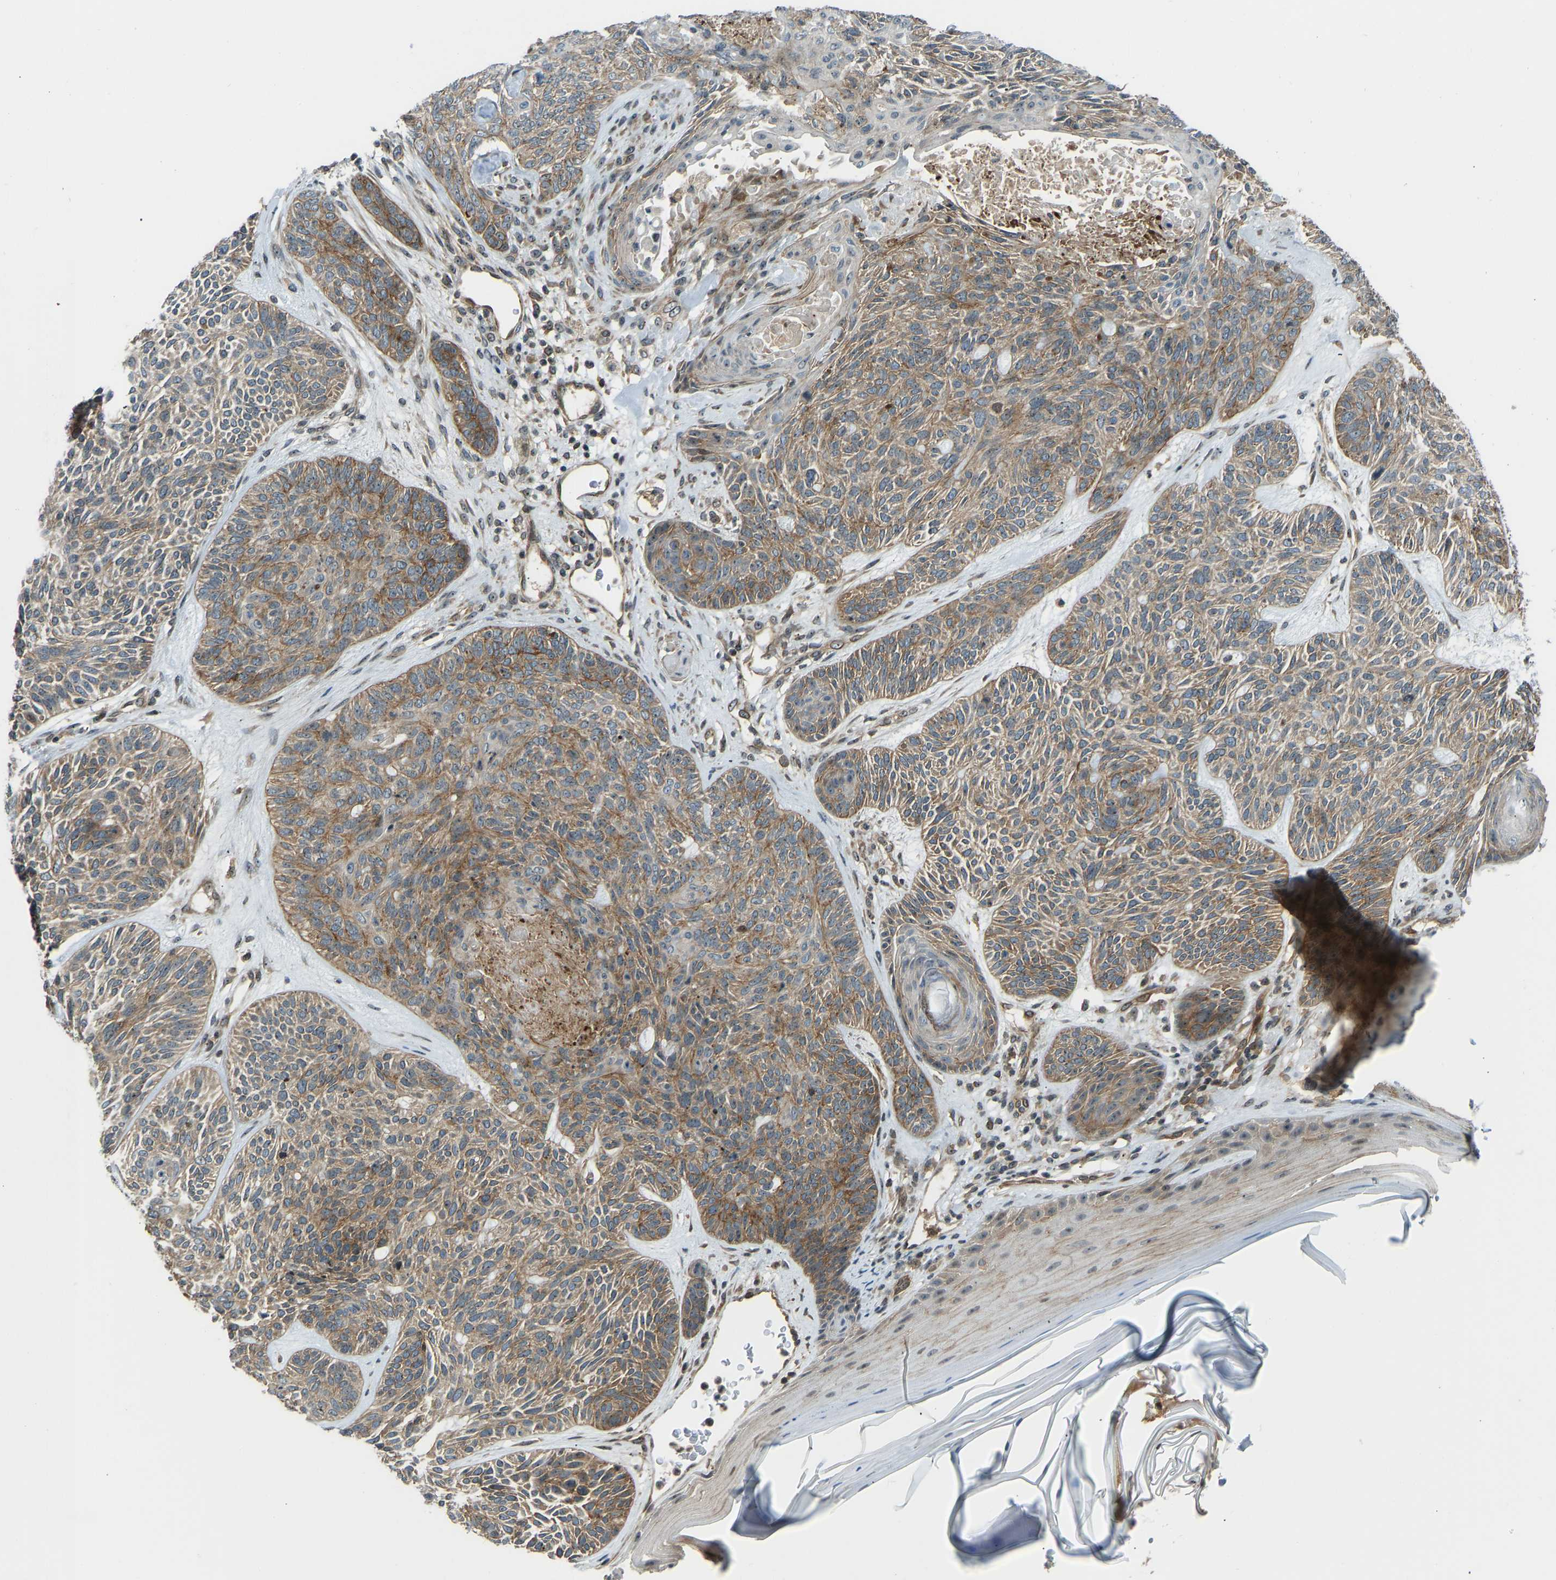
{"staining": {"intensity": "moderate", "quantity": ">75%", "location": "cytoplasmic/membranous"}, "tissue": "skin cancer", "cell_type": "Tumor cells", "image_type": "cancer", "snomed": [{"axis": "morphology", "description": "Basal cell carcinoma"}, {"axis": "topography", "description": "Skin"}], "caption": "Approximately >75% of tumor cells in skin cancer (basal cell carcinoma) show moderate cytoplasmic/membranous protein expression as visualized by brown immunohistochemical staining.", "gene": "SVOPL", "patient": {"sex": "male", "age": 55}}